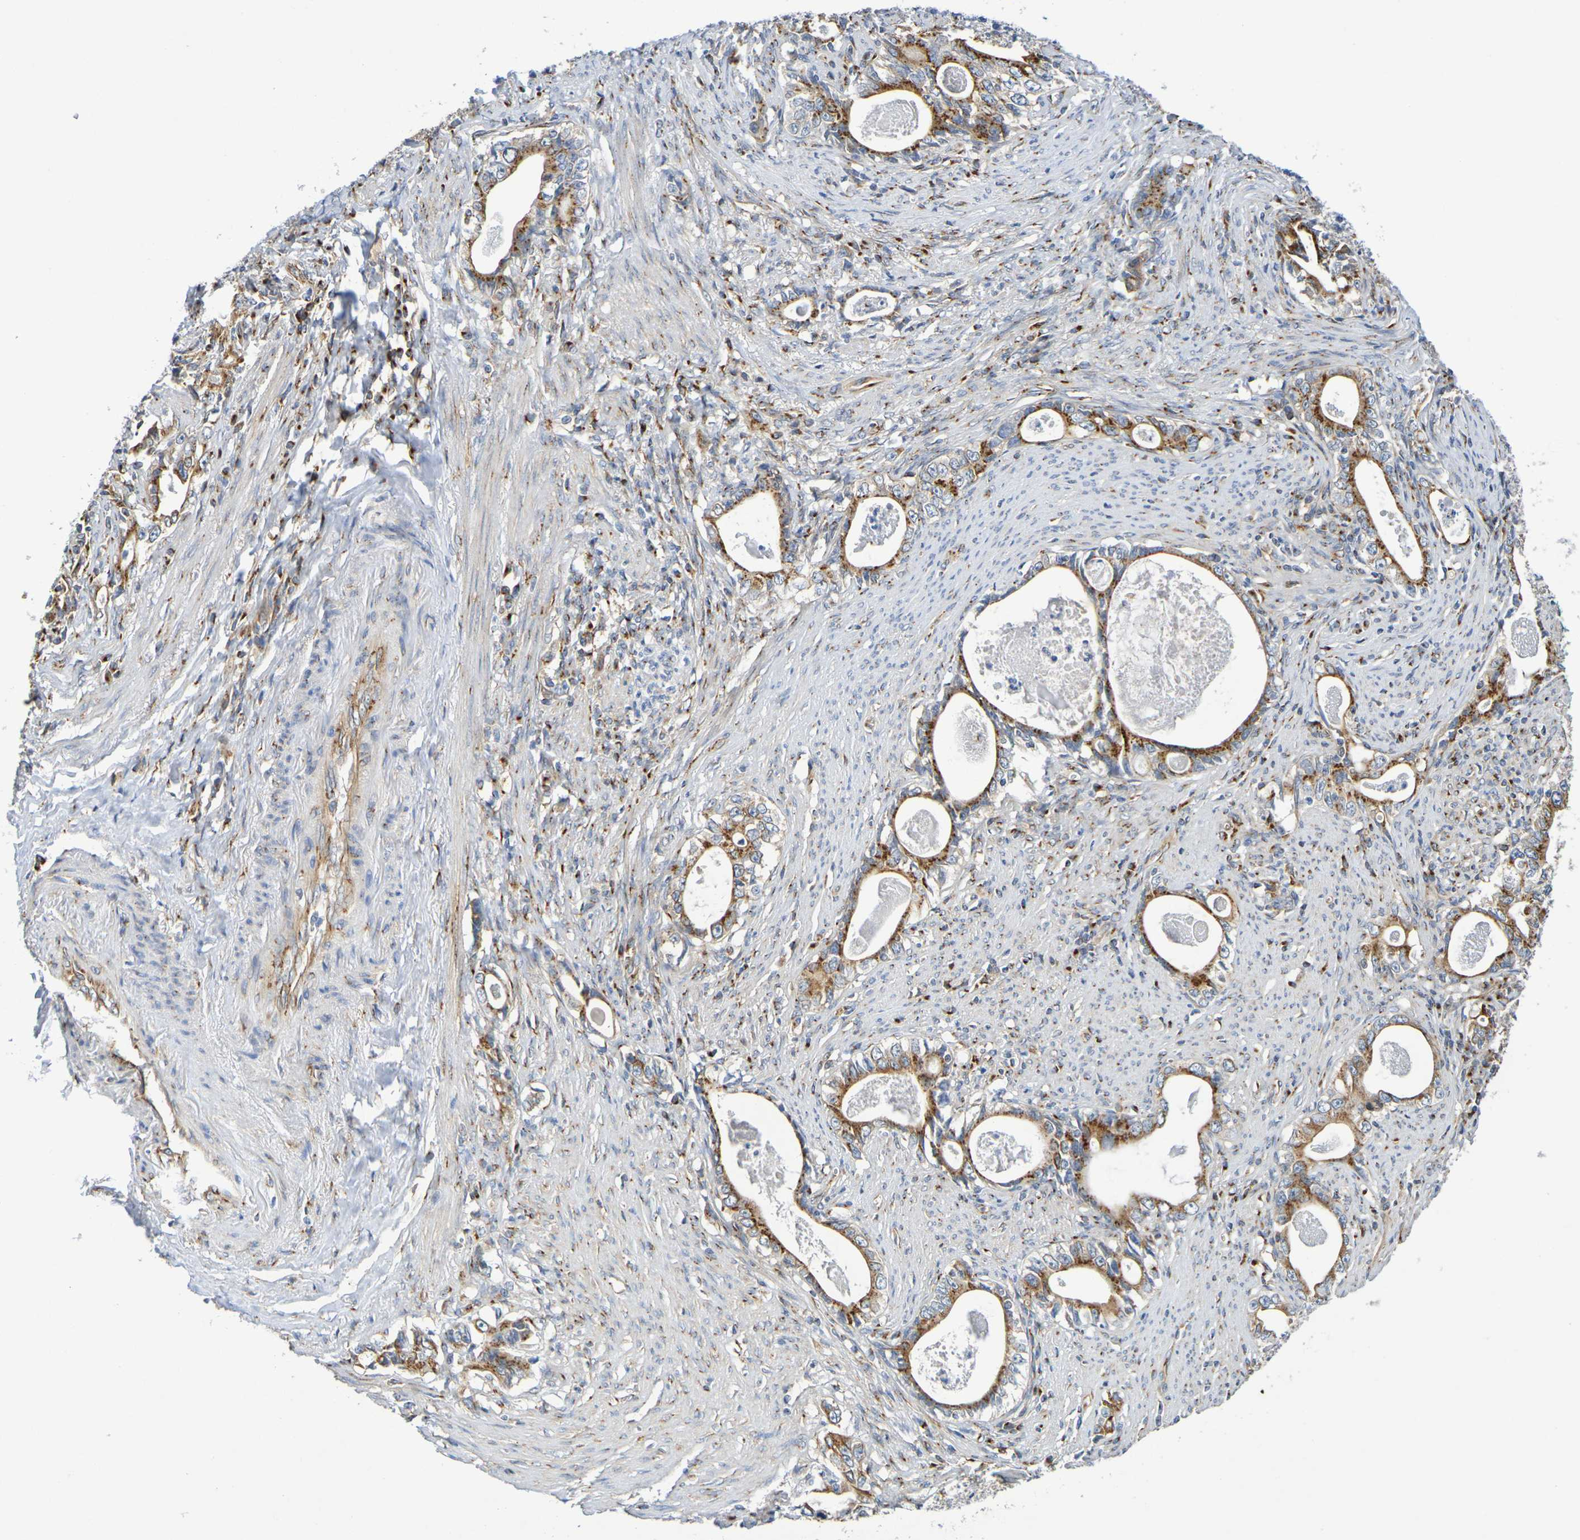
{"staining": {"intensity": "moderate", "quantity": ">75%", "location": "cytoplasmic/membranous"}, "tissue": "stomach cancer", "cell_type": "Tumor cells", "image_type": "cancer", "snomed": [{"axis": "morphology", "description": "Adenocarcinoma, NOS"}, {"axis": "topography", "description": "Stomach, lower"}], "caption": "Immunohistochemical staining of stomach cancer (adenocarcinoma) shows medium levels of moderate cytoplasmic/membranous protein staining in about >75% of tumor cells.", "gene": "DCP2", "patient": {"sex": "female", "age": 72}}